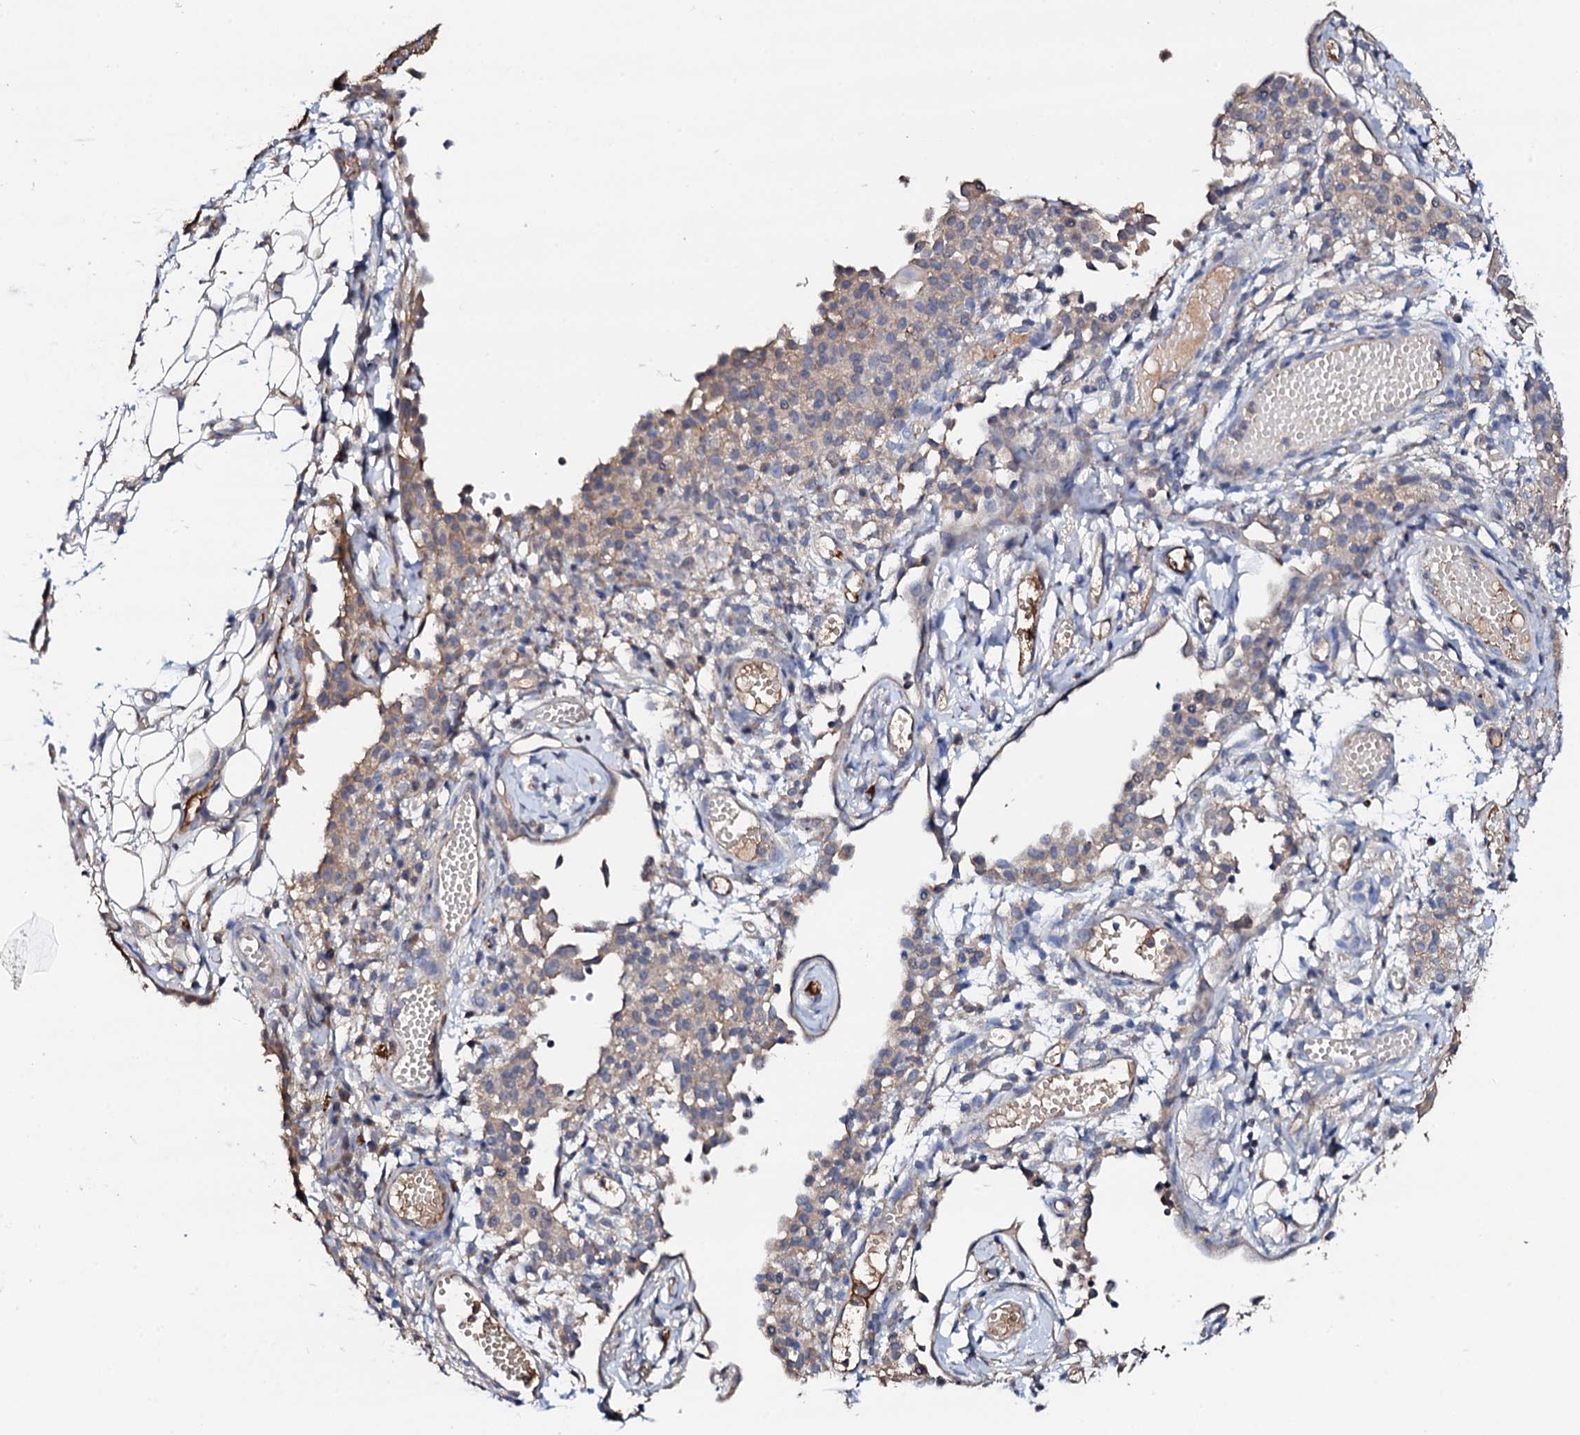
{"staining": {"intensity": "weak", "quantity": "25%-75%", "location": "cytoplasmic/membranous"}, "tissue": "ovarian cancer", "cell_type": "Tumor cells", "image_type": "cancer", "snomed": [{"axis": "morphology", "description": "Carcinoma, endometroid"}, {"axis": "topography", "description": "Ovary"}], "caption": "Human ovarian cancer stained with a protein marker exhibits weak staining in tumor cells.", "gene": "TCAF2", "patient": {"sex": "female", "age": 42}}